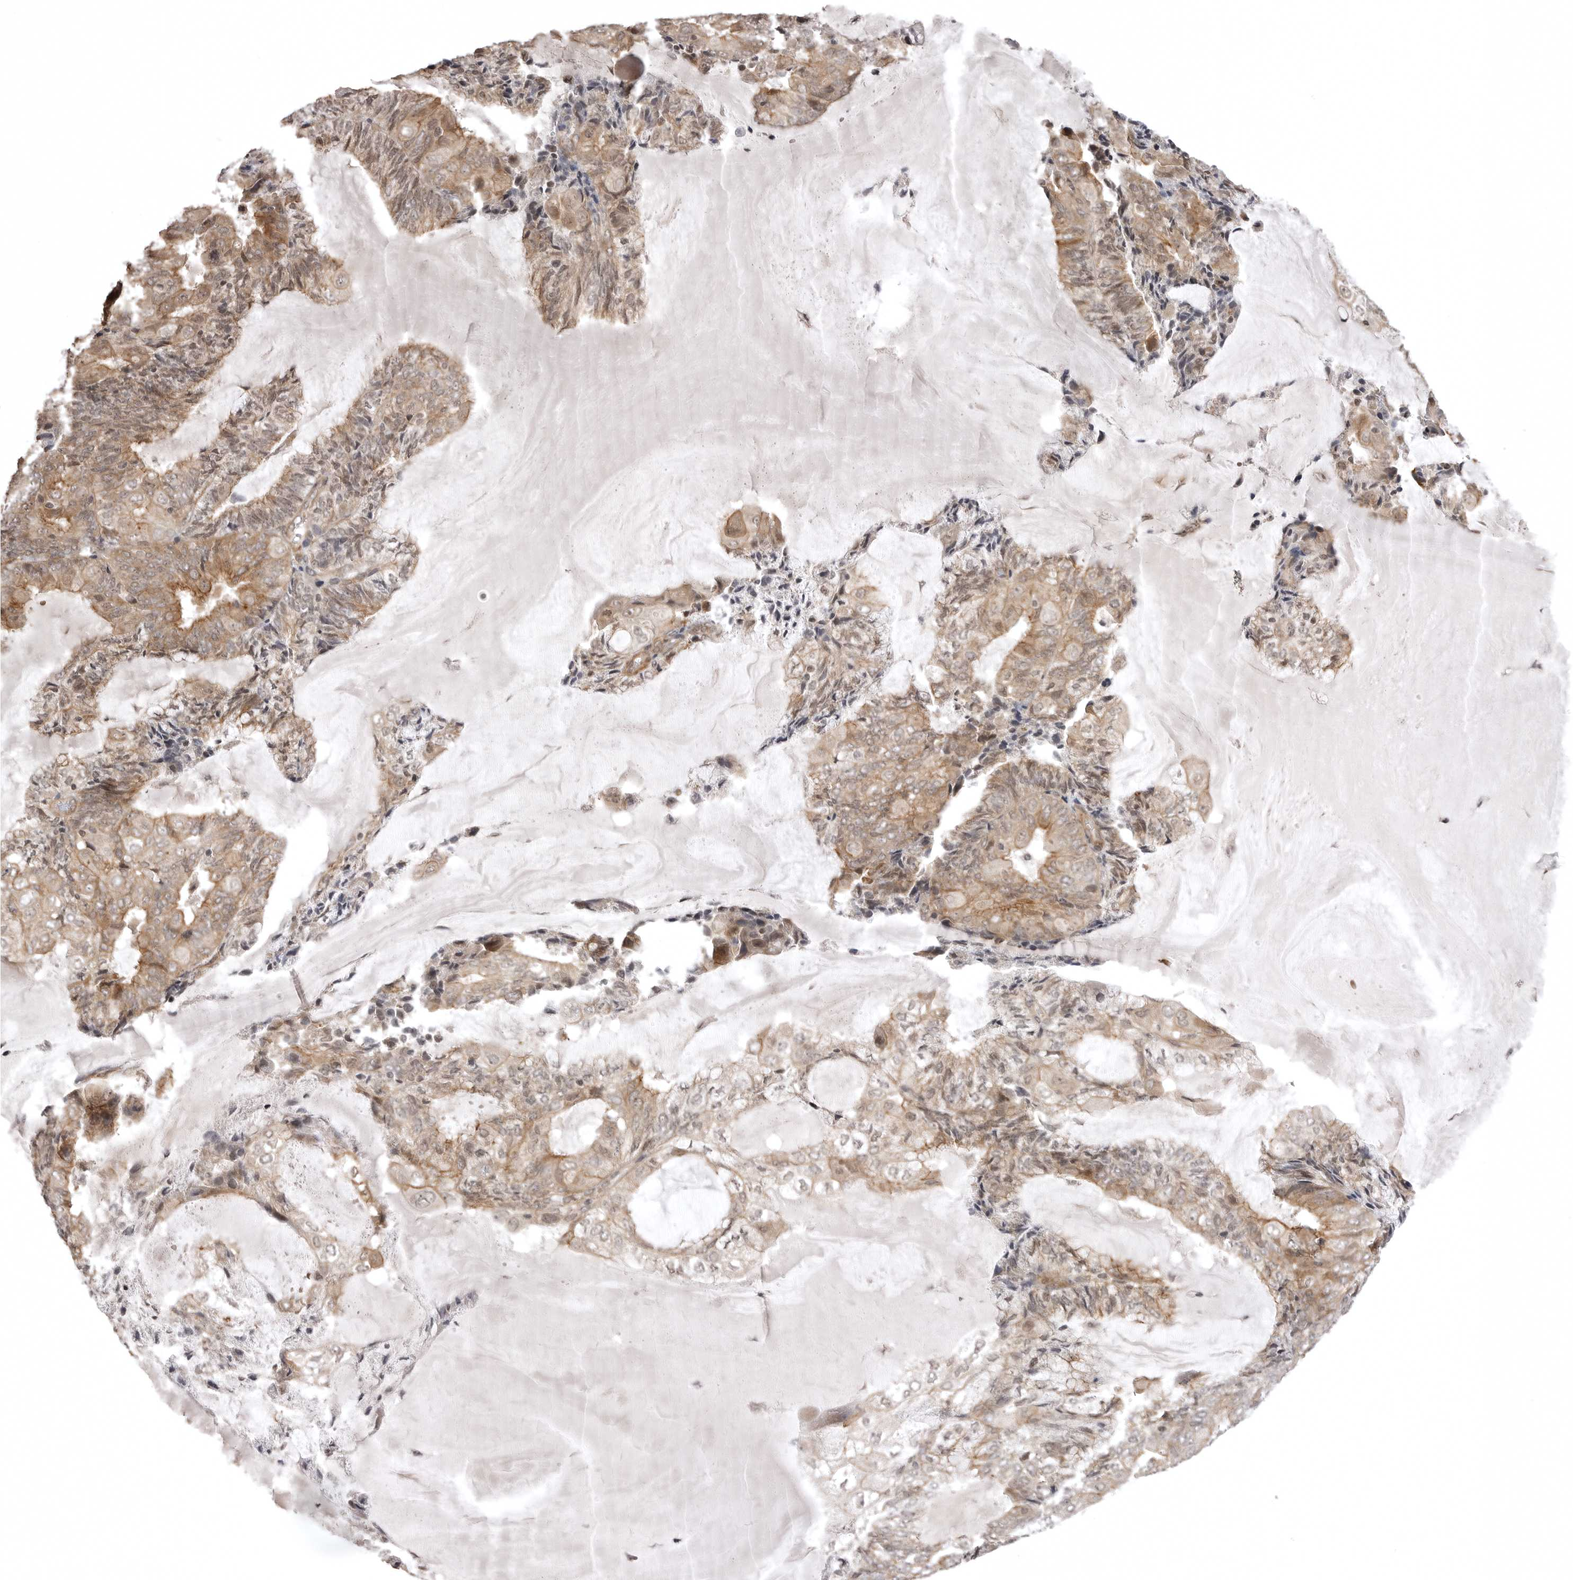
{"staining": {"intensity": "moderate", "quantity": "<25%", "location": "cytoplasmic/membranous,nuclear"}, "tissue": "endometrial cancer", "cell_type": "Tumor cells", "image_type": "cancer", "snomed": [{"axis": "morphology", "description": "Adenocarcinoma, NOS"}, {"axis": "topography", "description": "Endometrium"}], "caption": "Immunohistochemistry (IHC) (DAB) staining of endometrial adenocarcinoma displays moderate cytoplasmic/membranous and nuclear protein expression in approximately <25% of tumor cells. (IHC, brightfield microscopy, high magnification).", "gene": "SORBS1", "patient": {"sex": "female", "age": 81}}